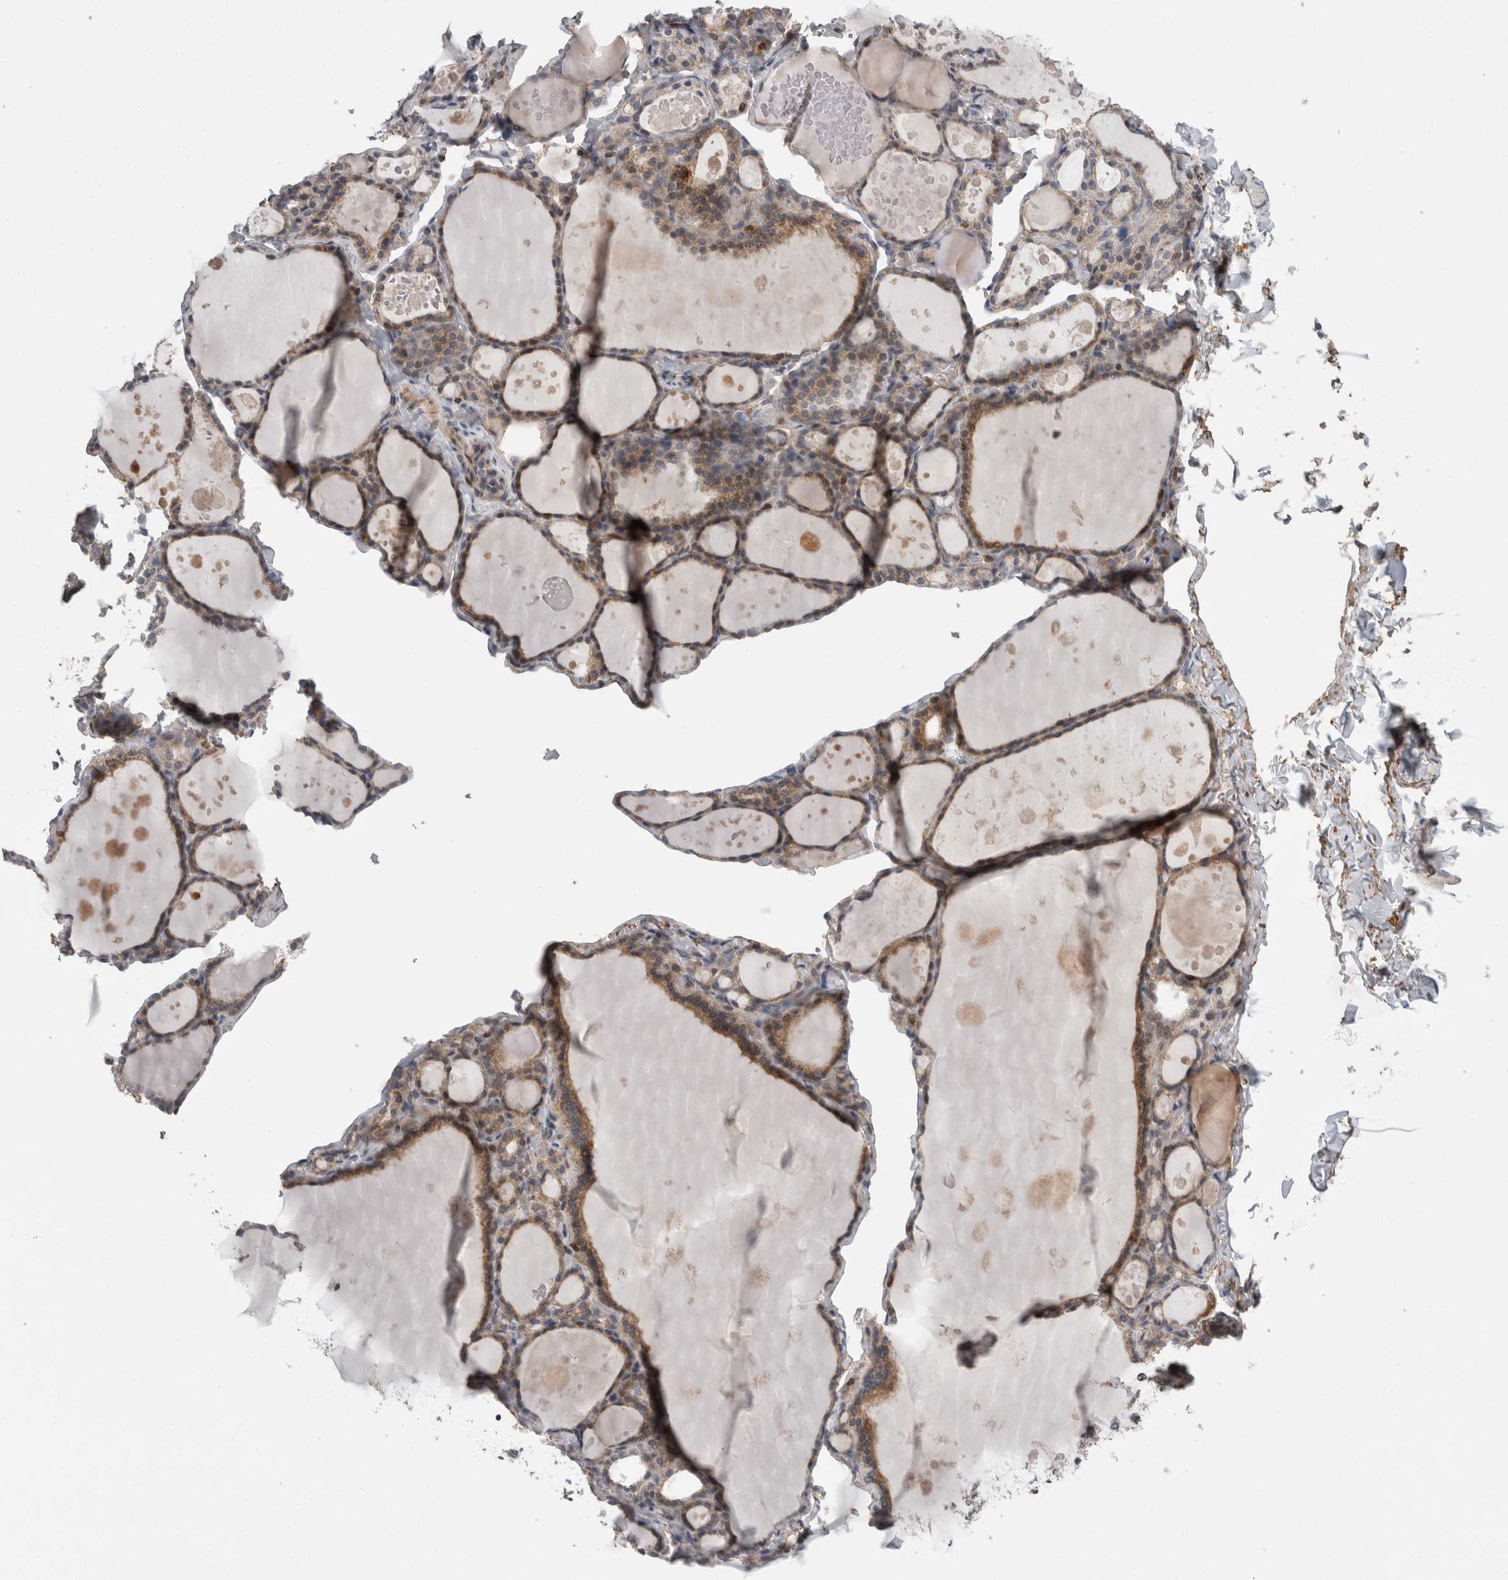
{"staining": {"intensity": "weak", "quantity": ">75%", "location": "cytoplasmic/membranous"}, "tissue": "thyroid gland", "cell_type": "Glandular cells", "image_type": "normal", "snomed": [{"axis": "morphology", "description": "Normal tissue, NOS"}, {"axis": "topography", "description": "Thyroid gland"}], "caption": "This is a histology image of immunohistochemistry staining of normal thyroid gland, which shows weak expression in the cytoplasmic/membranous of glandular cells.", "gene": "DARS2", "patient": {"sex": "male", "age": 56}}